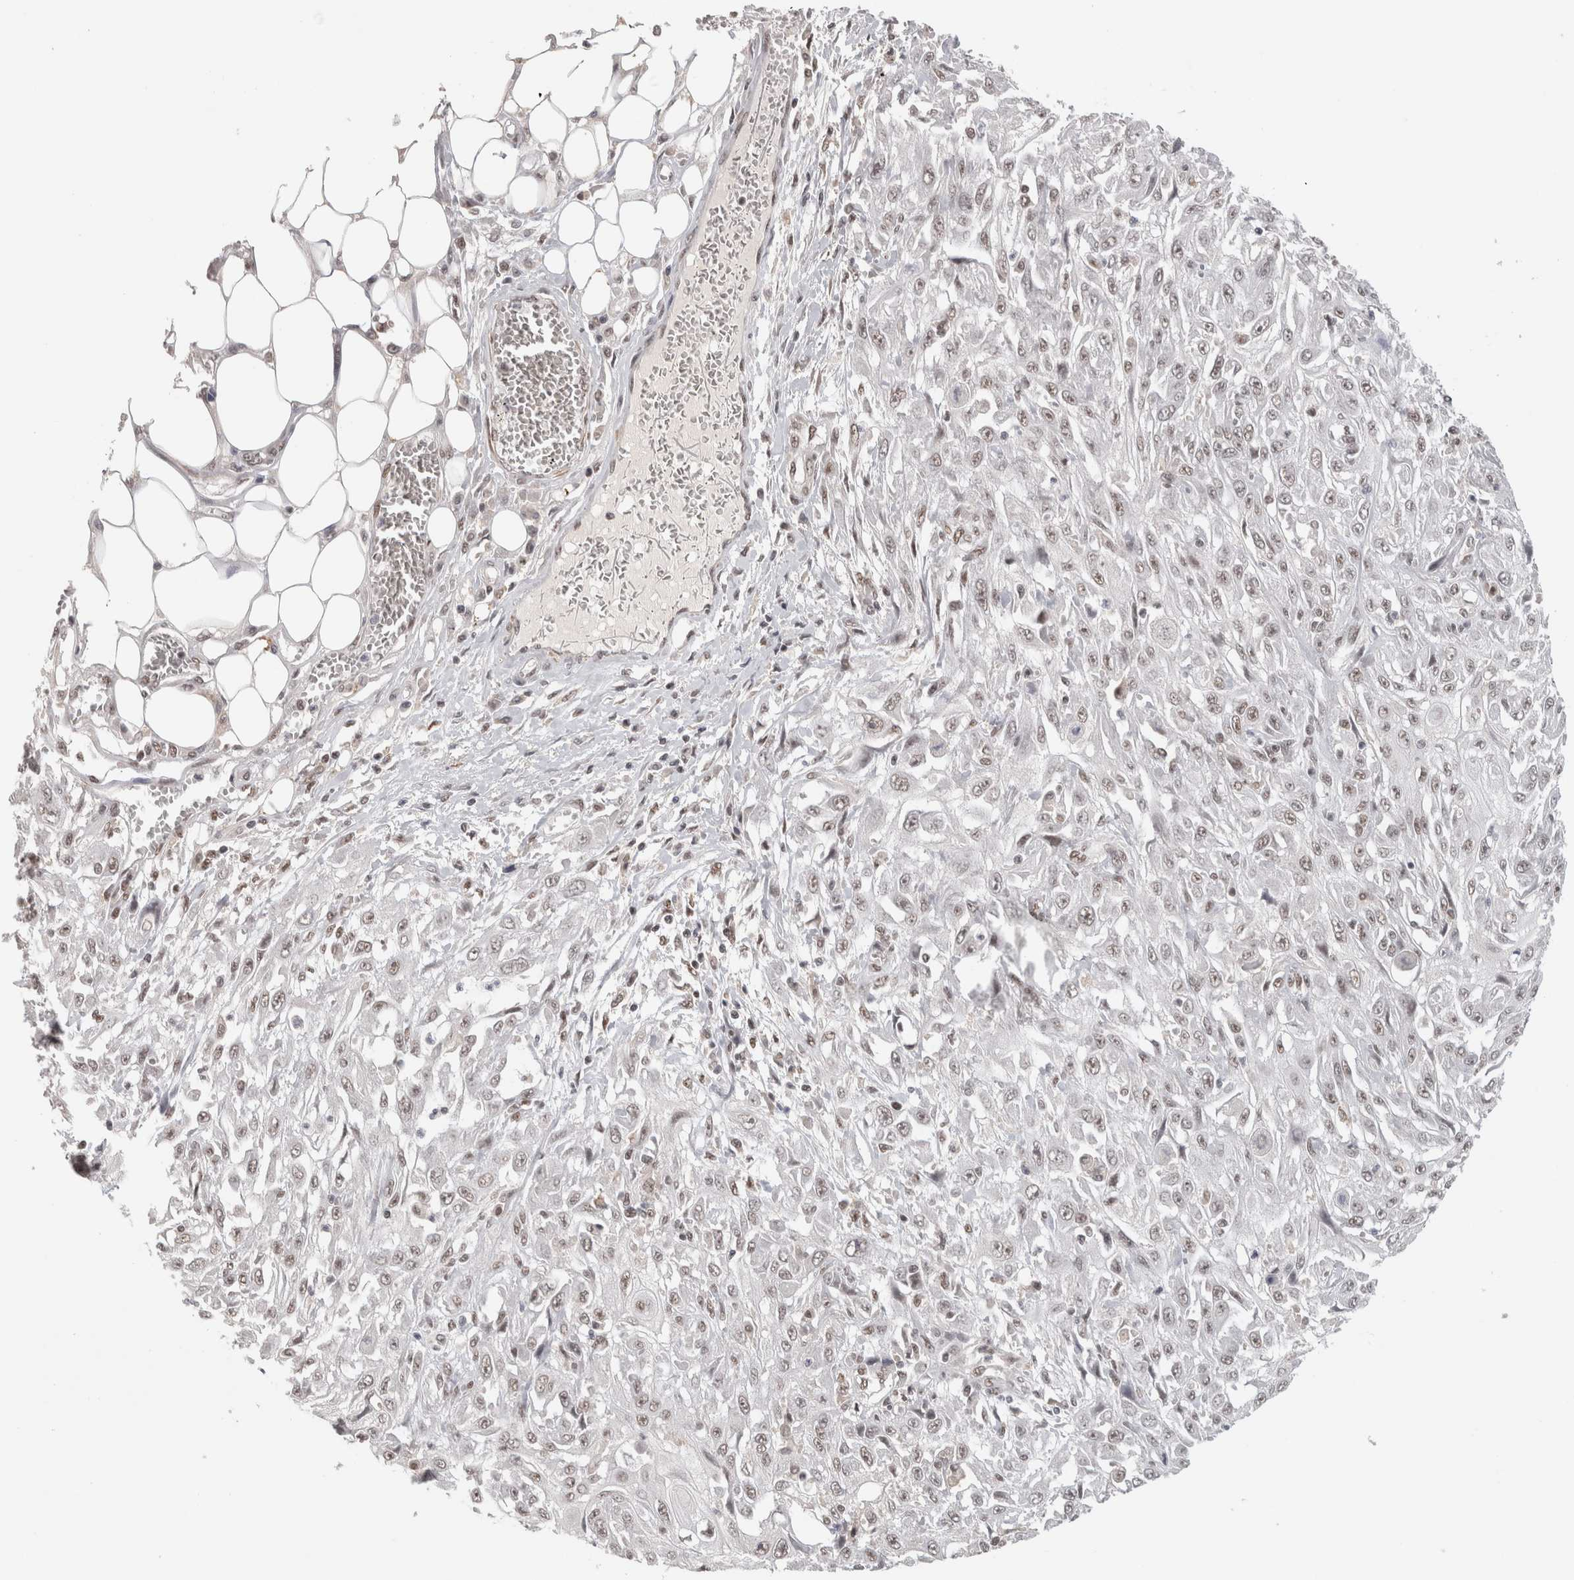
{"staining": {"intensity": "weak", "quantity": "25%-75%", "location": "nuclear"}, "tissue": "skin cancer", "cell_type": "Tumor cells", "image_type": "cancer", "snomed": [{"axis": "morphology", "description": "Squamous cell carcinoma, NOS"}, {"axis": "morphology", "description": "Squamous cell carcinoma, metastatic, NOS"}, {"axis": "topography", "description": "Skin"}, {"axis": "topography", "description": "Lymph node"}], "caption": "An image showing weak nuclear staining in about 25%-75% of tumor cells in skin metastatic squamous cell carcinoma, as visualized by brown immunohistochemical staining.", "gene": "ZNF830", "patient": {"sex": "male", "age": 75}}